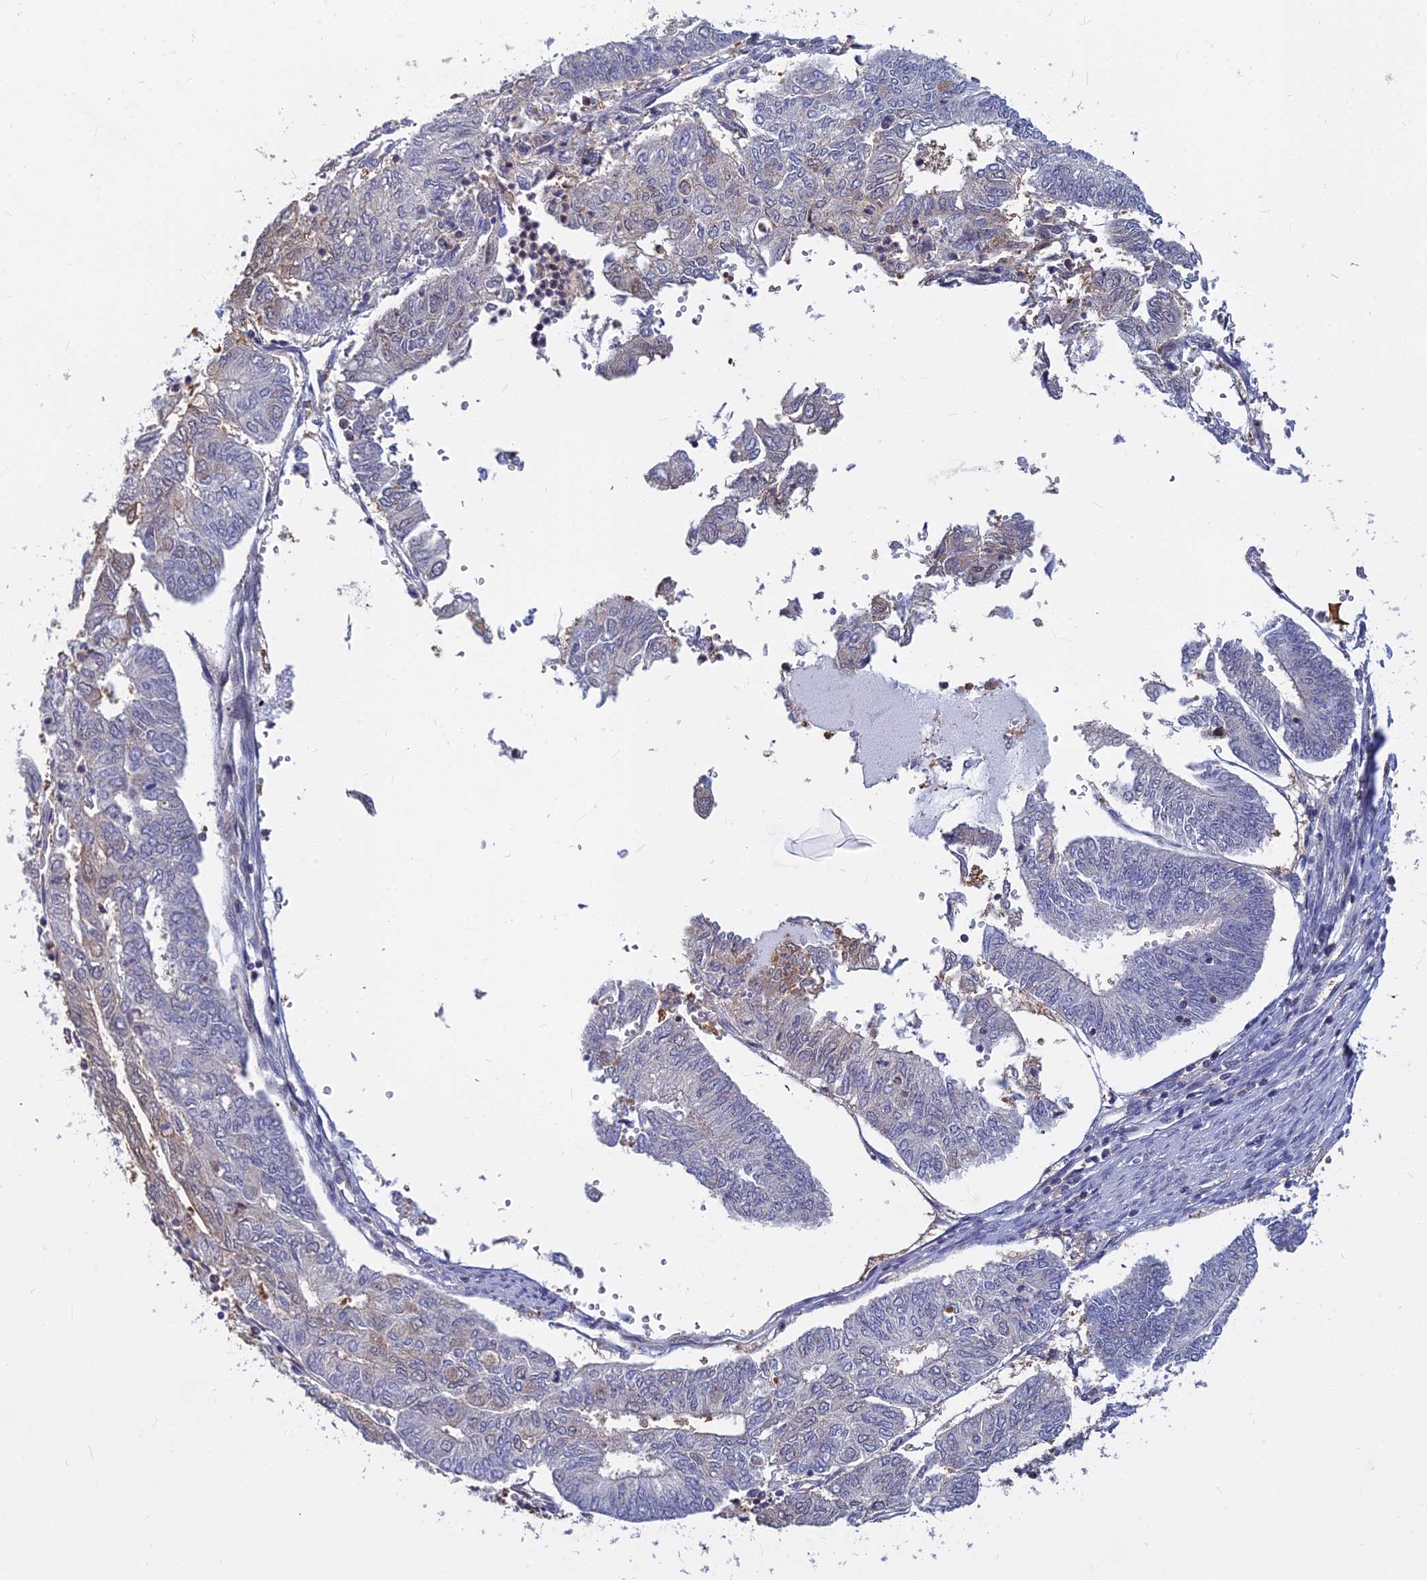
{"staining": {"intensity": "weak", "quantity": "<25%", "location": "cytoplasmic/membranous"}, "tissue": "endometrial cancer", "cell_type": "Tumor cells", "image_type": "cancer", "snomed": [{"axis": "morphology", "description": "Adenocarcinoma, NOS"}, {"axis": "topography", "description": "Endometrium"}], "caption": "Histopathology image shows no protein expression in tumor cells of adenocarcinoma (endometrial) tissue.", "gene": "B3GALT4", "patient": {"sex": "female", "age": 68}}